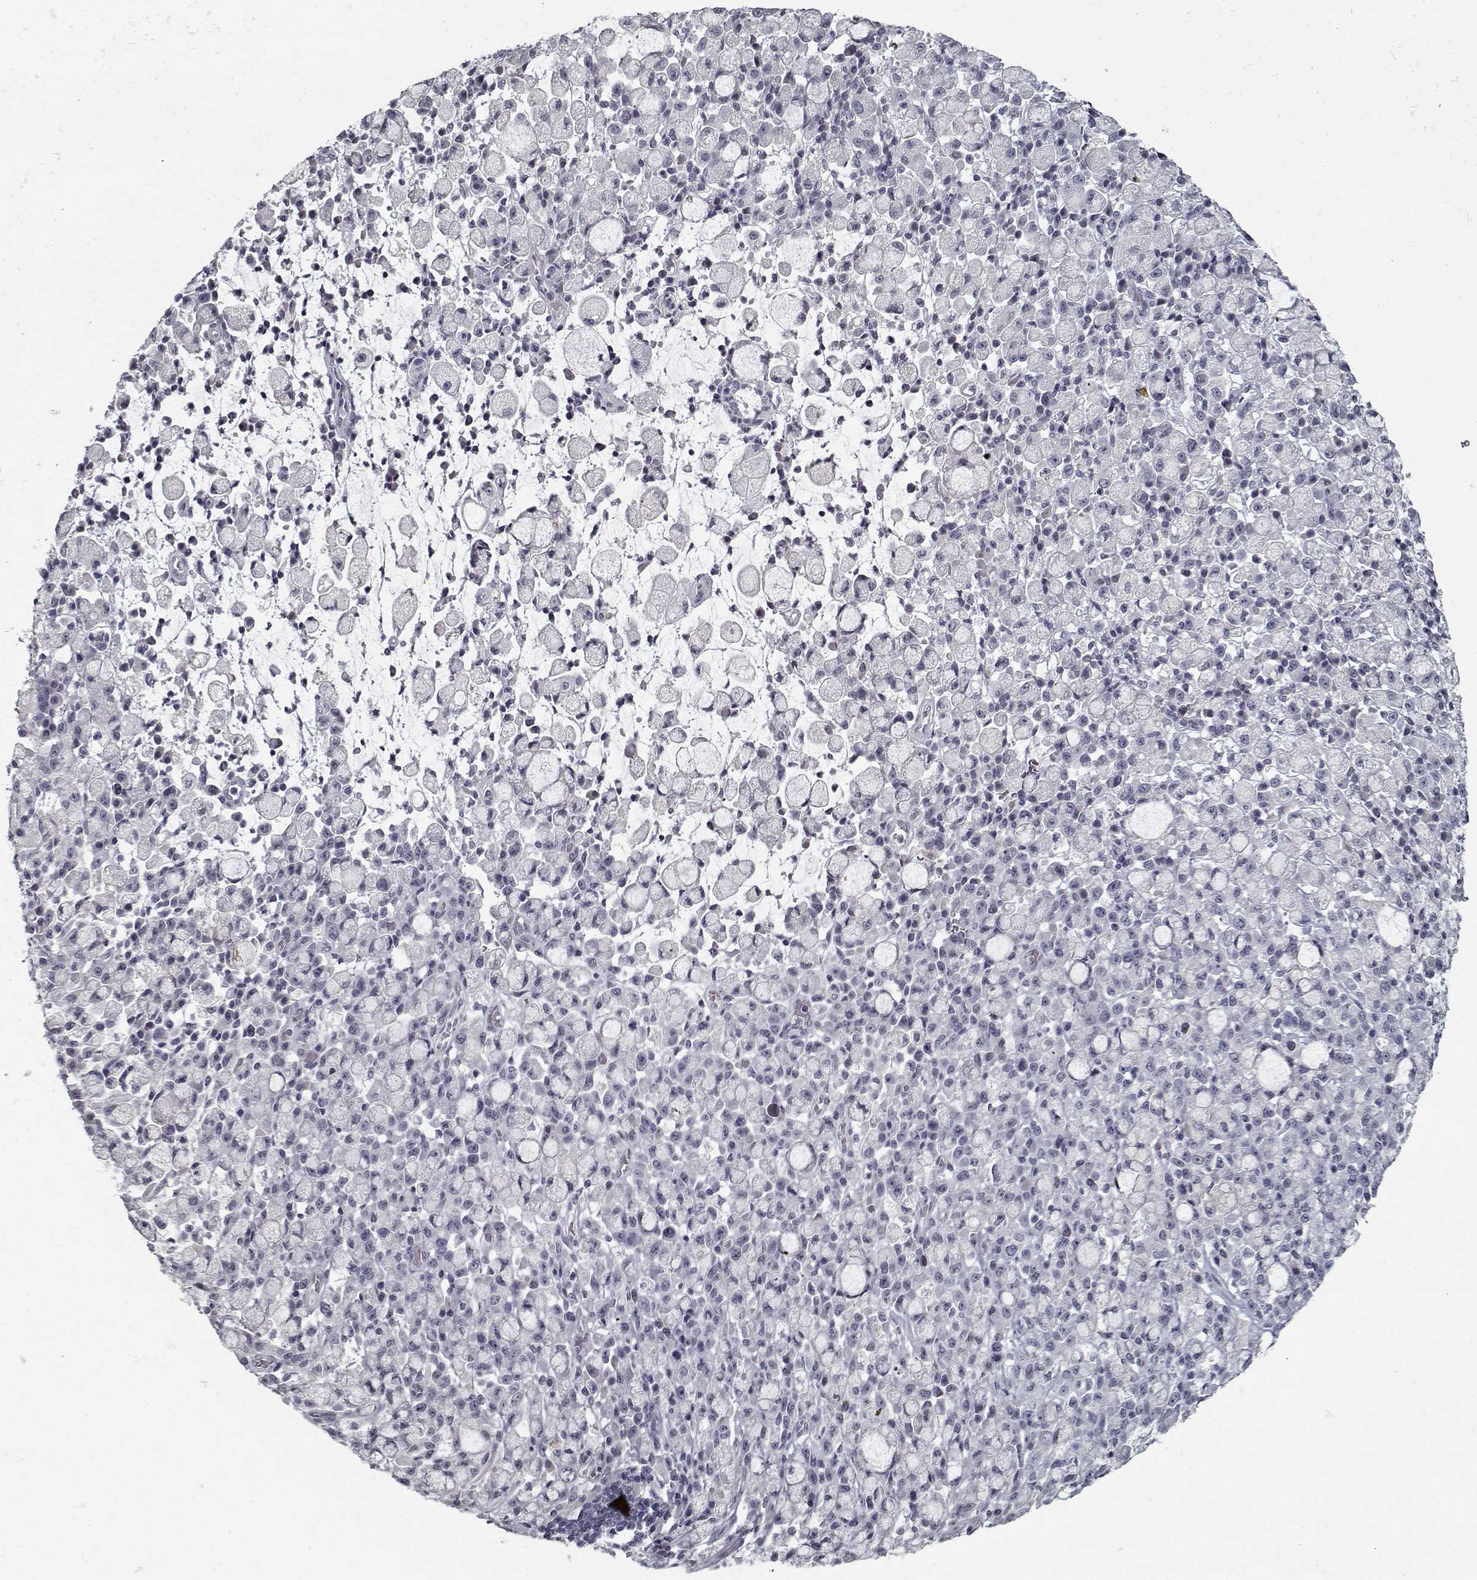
{"staining": {"intensity": "negative", "quantity": "none", "location": "none"}, "tissue": "stomach cancer", "cell_type": "Tumor cells", "image_type": "cancer", "snomed": [{"axis": "morphology", "description": "Adenocarcinoma, NOS"}, {"axis": "topography", "description": "Stomach"}], "caption": "Tumor cells are negative for protein expression in human stomach adenocarcinoma.", "gene": "GAD2", "patient": {"sex": "male", "age": 58}}